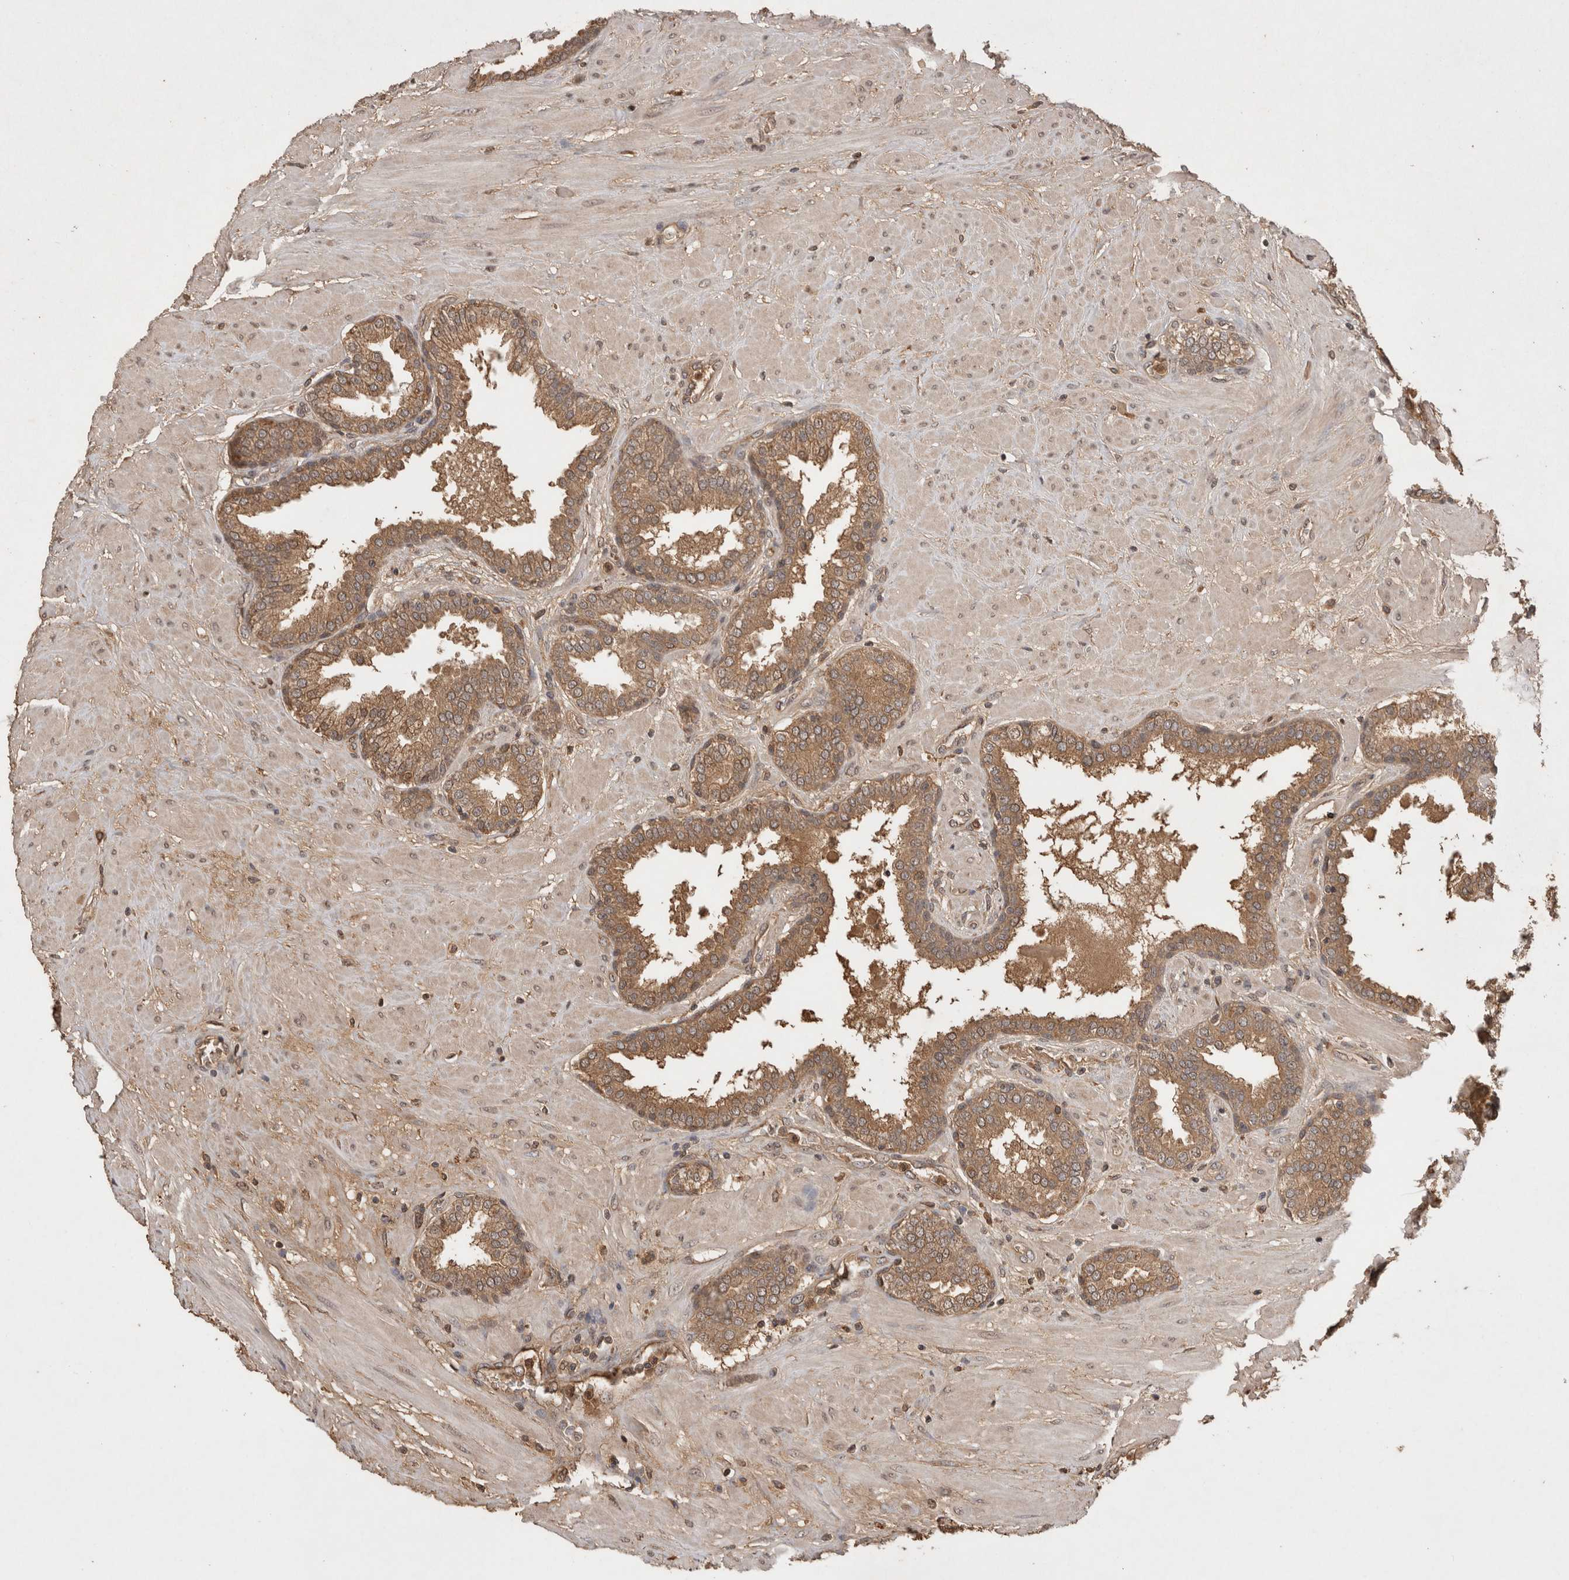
{"staining": {"intensity": "moderate", "quantity": ">75%", "location": "cytoplasmic/membranous"}, "tissue": "prostate", "cell_type": "Glandular cells", "image_type": "normal", "snomed": [{"axis": "morphology", "description": "Normal tissue, NOS"}, {"axis": "topography", "description": "Prostate"}], "caption": "Moderate cytoplasmic/membranous positivity is identified in about >75% of glandular cells in unremarkable prostate. The staining was performed using DAB (3,3'-diaminobenzidine) to visualize the protein expression in brown, while the nuclei were stained in blue with hematoxylin (Magnification: 20x).", "gene": "PRMT3", "patient": {"sex": "male", "age": 51}}